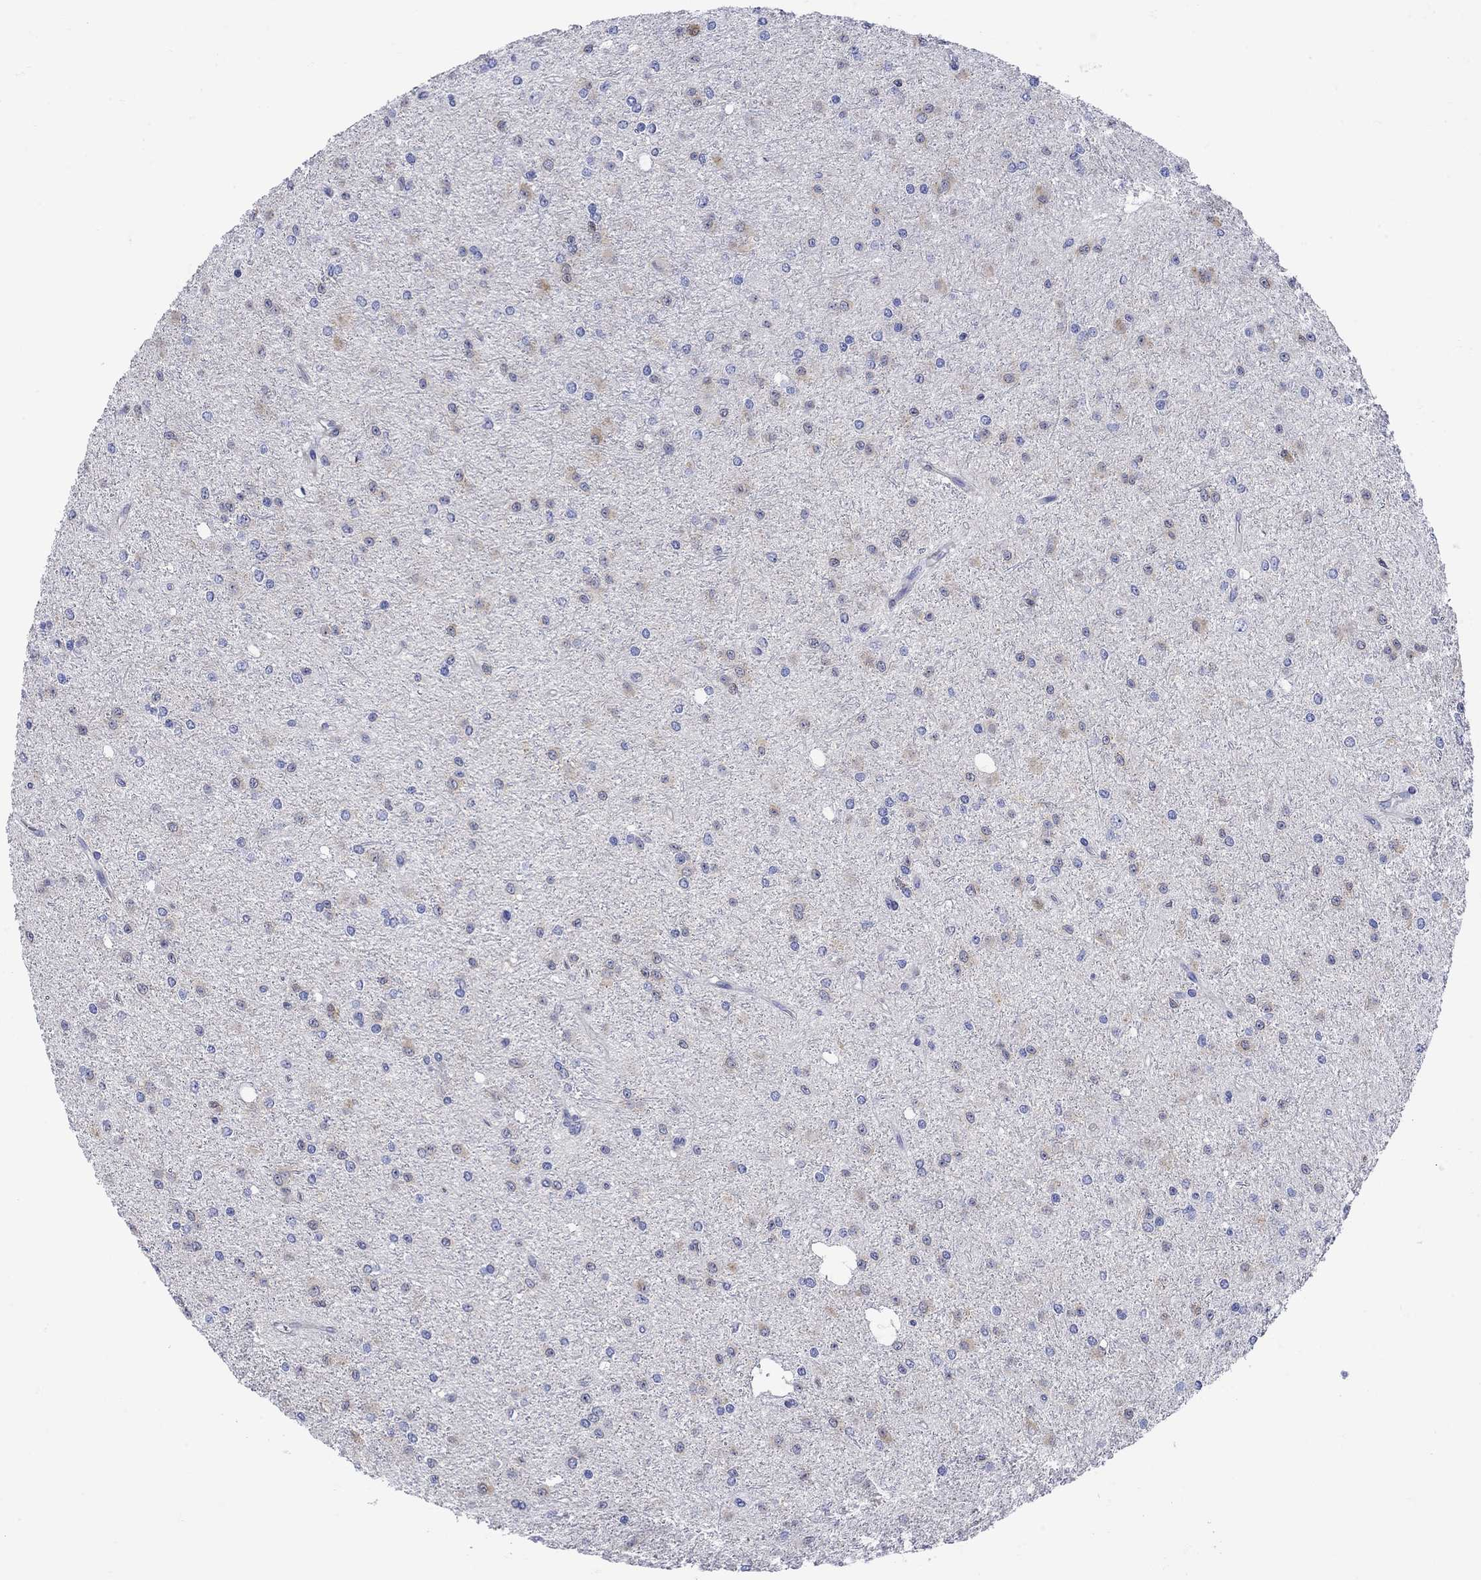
{"staining": {"intensity": "negative", "quantity": "none", "location": "none"}, "tissue": "glioma", "cell_type": "Tumor cells", "image_type": "cancer", "snomed": [{"axis": "morphology", "description": "Glioma, malignant, Low grade"}, {"axis": "topography", "description": "Brain"}], "caption": "High magnification brightfield microscopy of glioma stained with DAB (brown) and counterstained with hematoxylin (blue): tumor cells show no significant positivity.", "gene": "MSI1", "patient": {"sex": "male", "age": 27}}